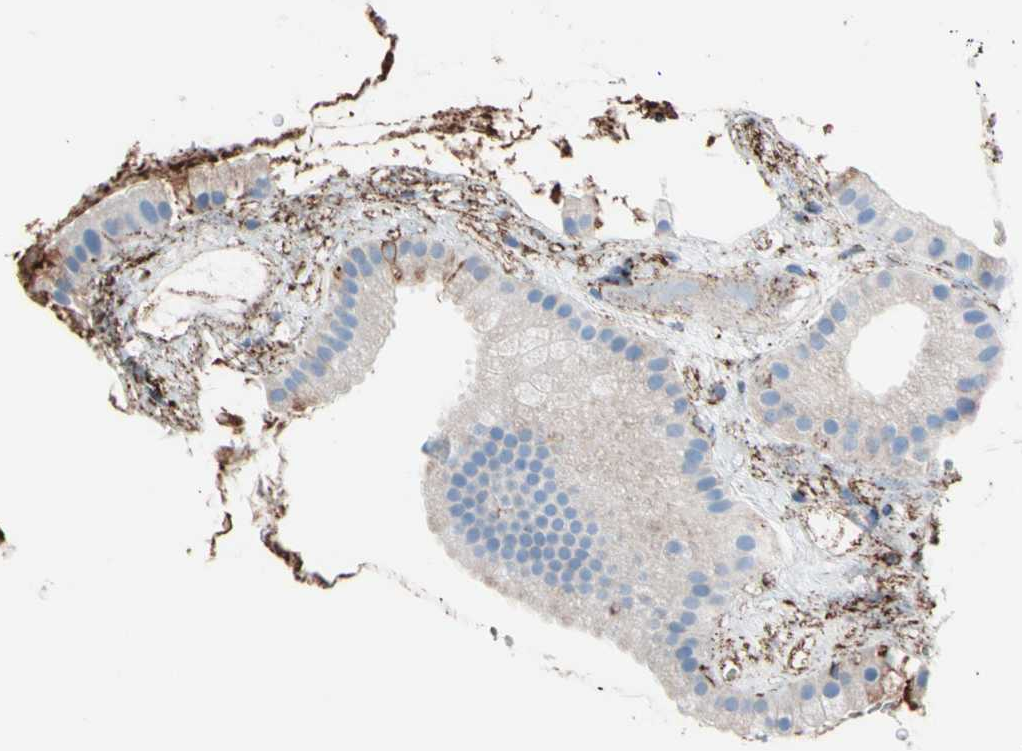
{"staining": {"intensity": "negative", "quantity": "none", "location": "none"}, "tissue": "gallbladder", "cell_type": "Glandular cells", "image_type": "normal", "snomed": [{"axis": "morphology", "description": "Normal tissue, NOS"}, {"axis": "topography", "description": "Gallbladder"}], "caption": "This is a micrograph of immunohistochemistry staining of unremarkable gallbladder, which shows no staining in glandular cells.", "gene": "HK1", "patient": {"sex": "female", "age": 64}}